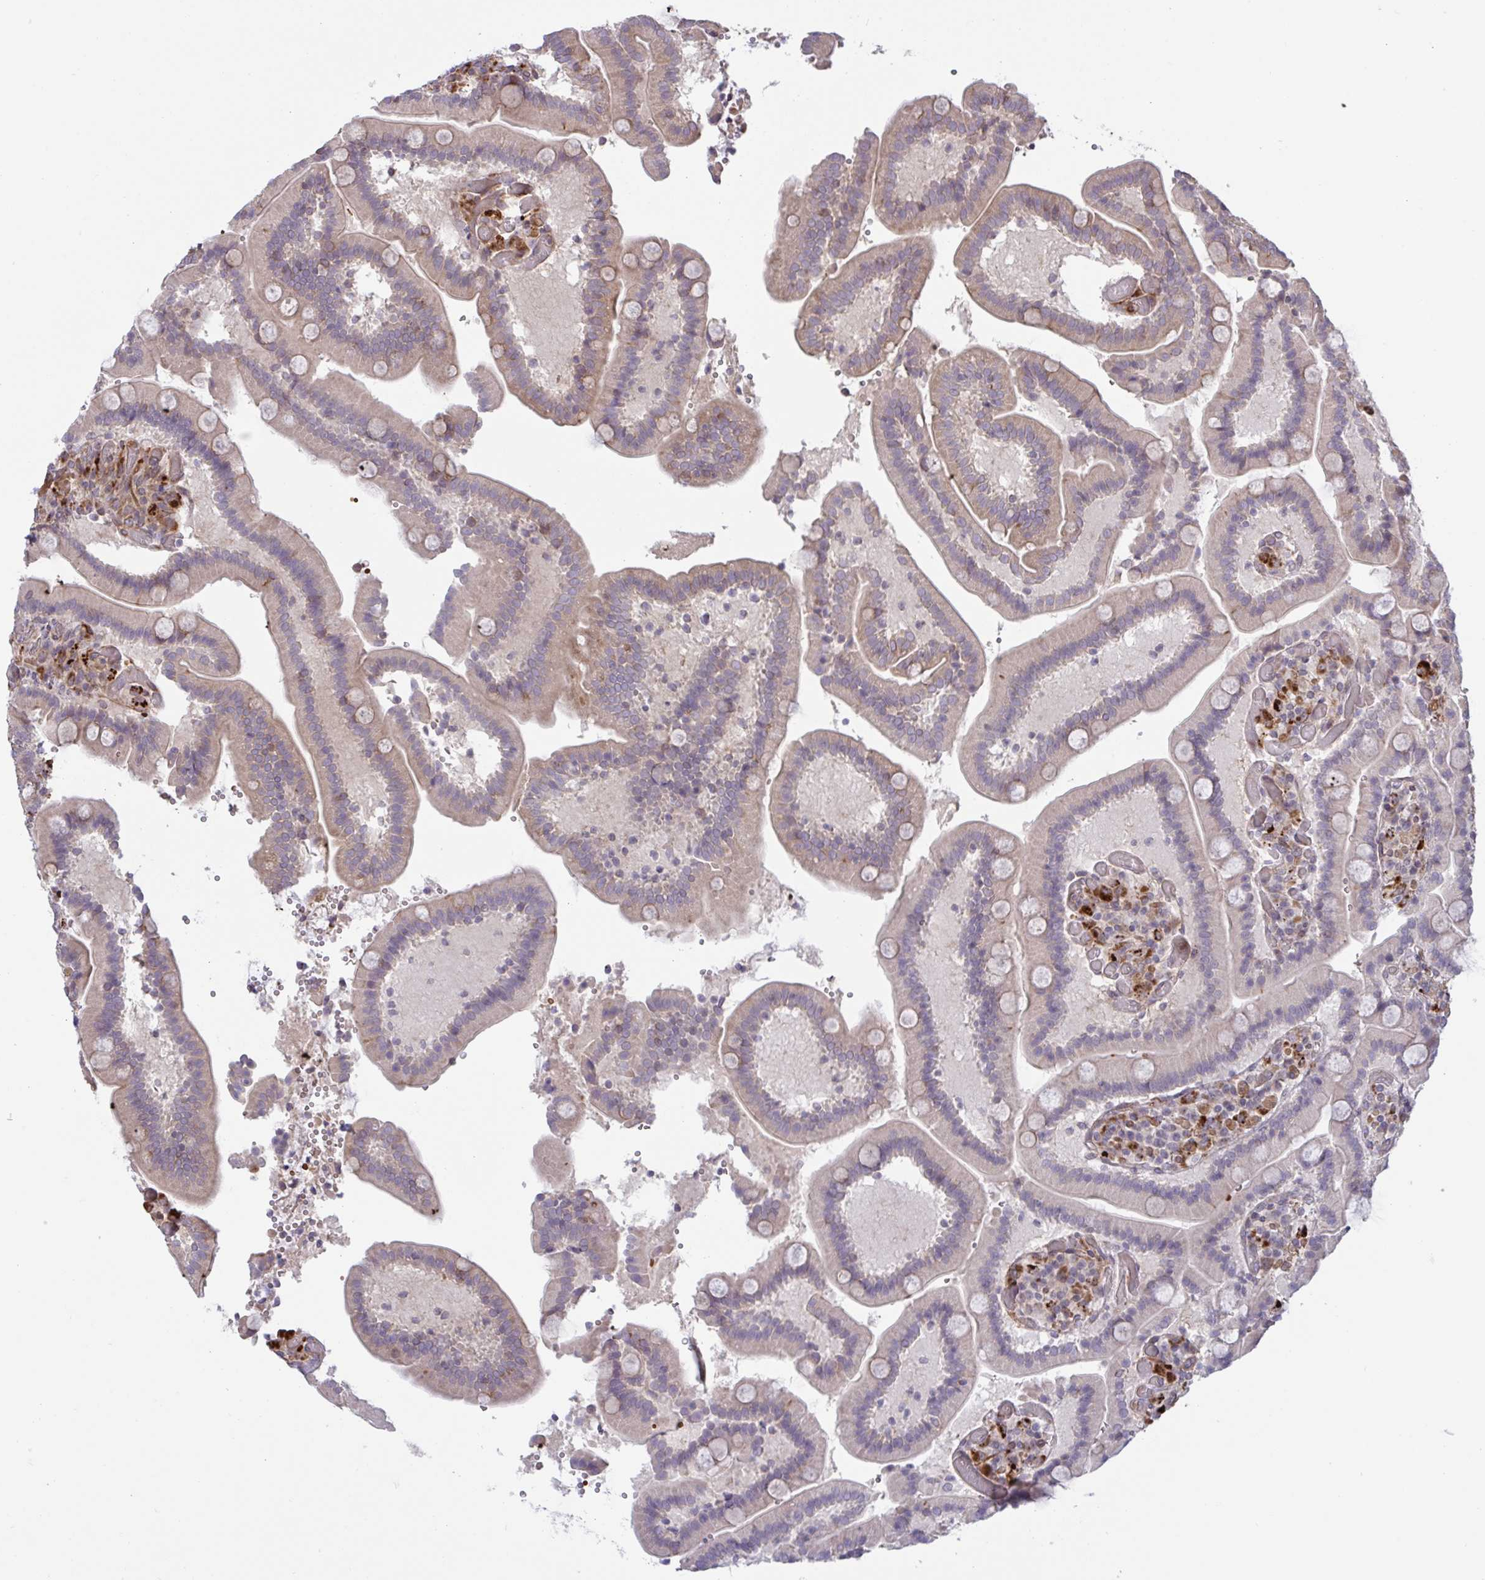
{"staining": {"intensity": "weak", "quantity": "25%-75%", "location": "cytoplasmic/membranous"}, "tissue": "duodenum", "cell_type": "Glandular cells", "image_type": "normal", "snomed": [{"axis": "morphology", "description": "Normal tissue, NOS"}, {"axis": "topography", "description": "Duodenum"}], "caption": "Glandular cells exhibit weak cytoplasmic/membranous expression in approximately 25%-75% of cells in unremarkable duodenum. (DAB = brown stain, brightfield microscopy at high magnification).", "gene": "IL1R1", "patient": {"sex": "female", "age": 62}}